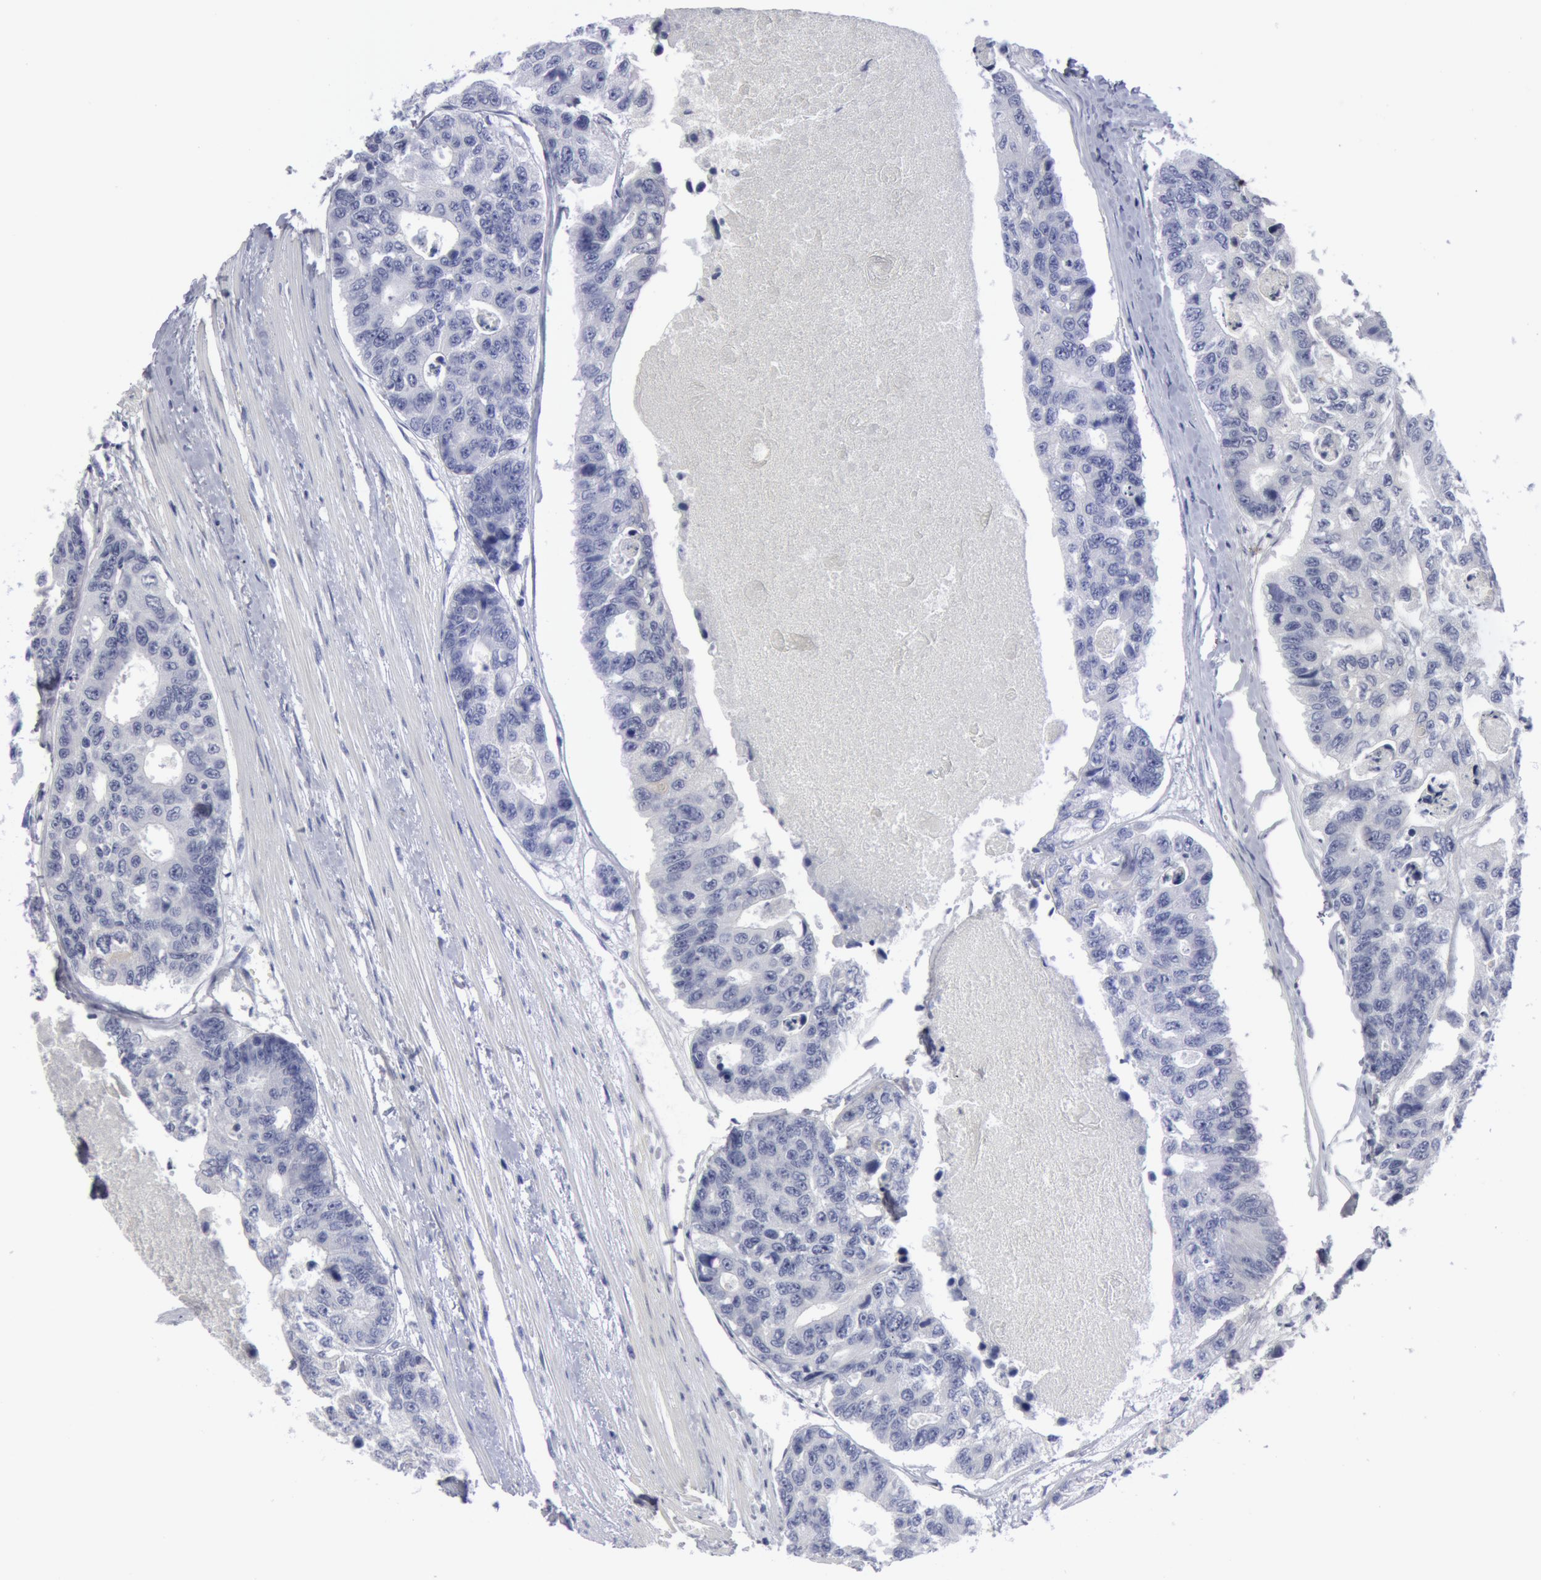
{"staining": {"intensity": "negative", "quantity": "none", "location": "none"}, "tissue": "colorectal cancer", "cell_type": "Tumor cells", "image_type": "cancer", "snomed": [{"axis": "morphology", "description": "Adenocarcinoma, NOS"}, {"axis": "topography", "description": "Colon"}], "caption": "DAB (3,3'-diaminobenzidine) immunohistochemical staining of colorectal cancer exhibits no significant positivity in tumor cells. (Stains: DAB immunohistochemistry with hematoxylin counter stain, Microscopy: brightfield microscopy at high magnification).", "gene": "SMC1B", "patient": {"sex": "female", "age": 86}}